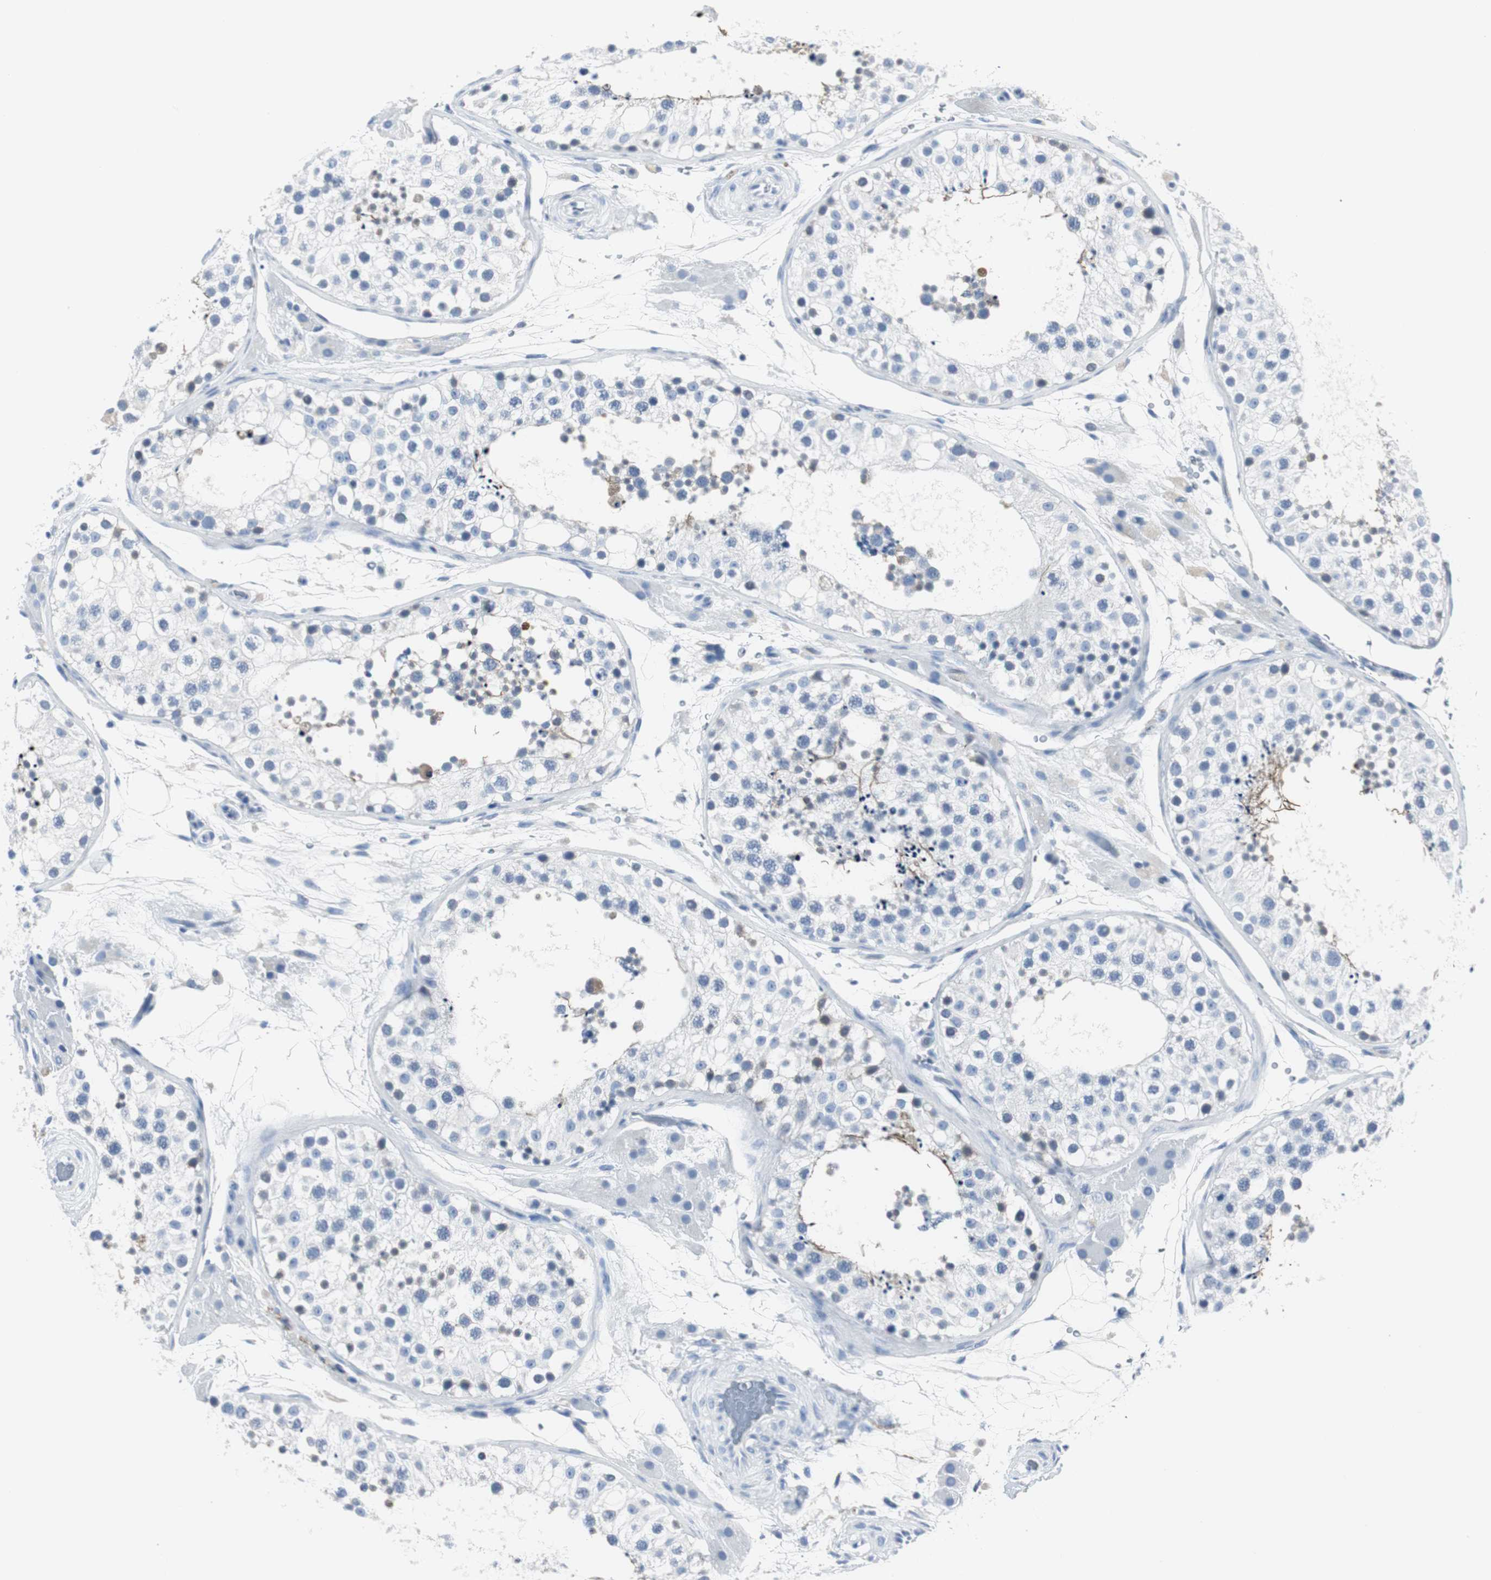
{"staining": {"intensity": "weak", "quantity": "<25%", "location": "cytoplasmic/membranous"}, "tissue": "testis", "cell_type": "Cells in seminiferous ducts", "image_type": "normal", "snomed": [{"axis": "morphology", "description": "Normal tissue, NOS"}, {"axis": "topography", "description": "Testis"}], "caption": "Cells in seminiferous ducts are negative for brown protein staining in unremarkable testis. (DAB (3,3'-diaminobenzidine) immunohistochemistry (IHC) visualized using brightfield microscopy, high magnification).", "gene": "GAP43", "patient": {"sex": "male", "age": 26}}